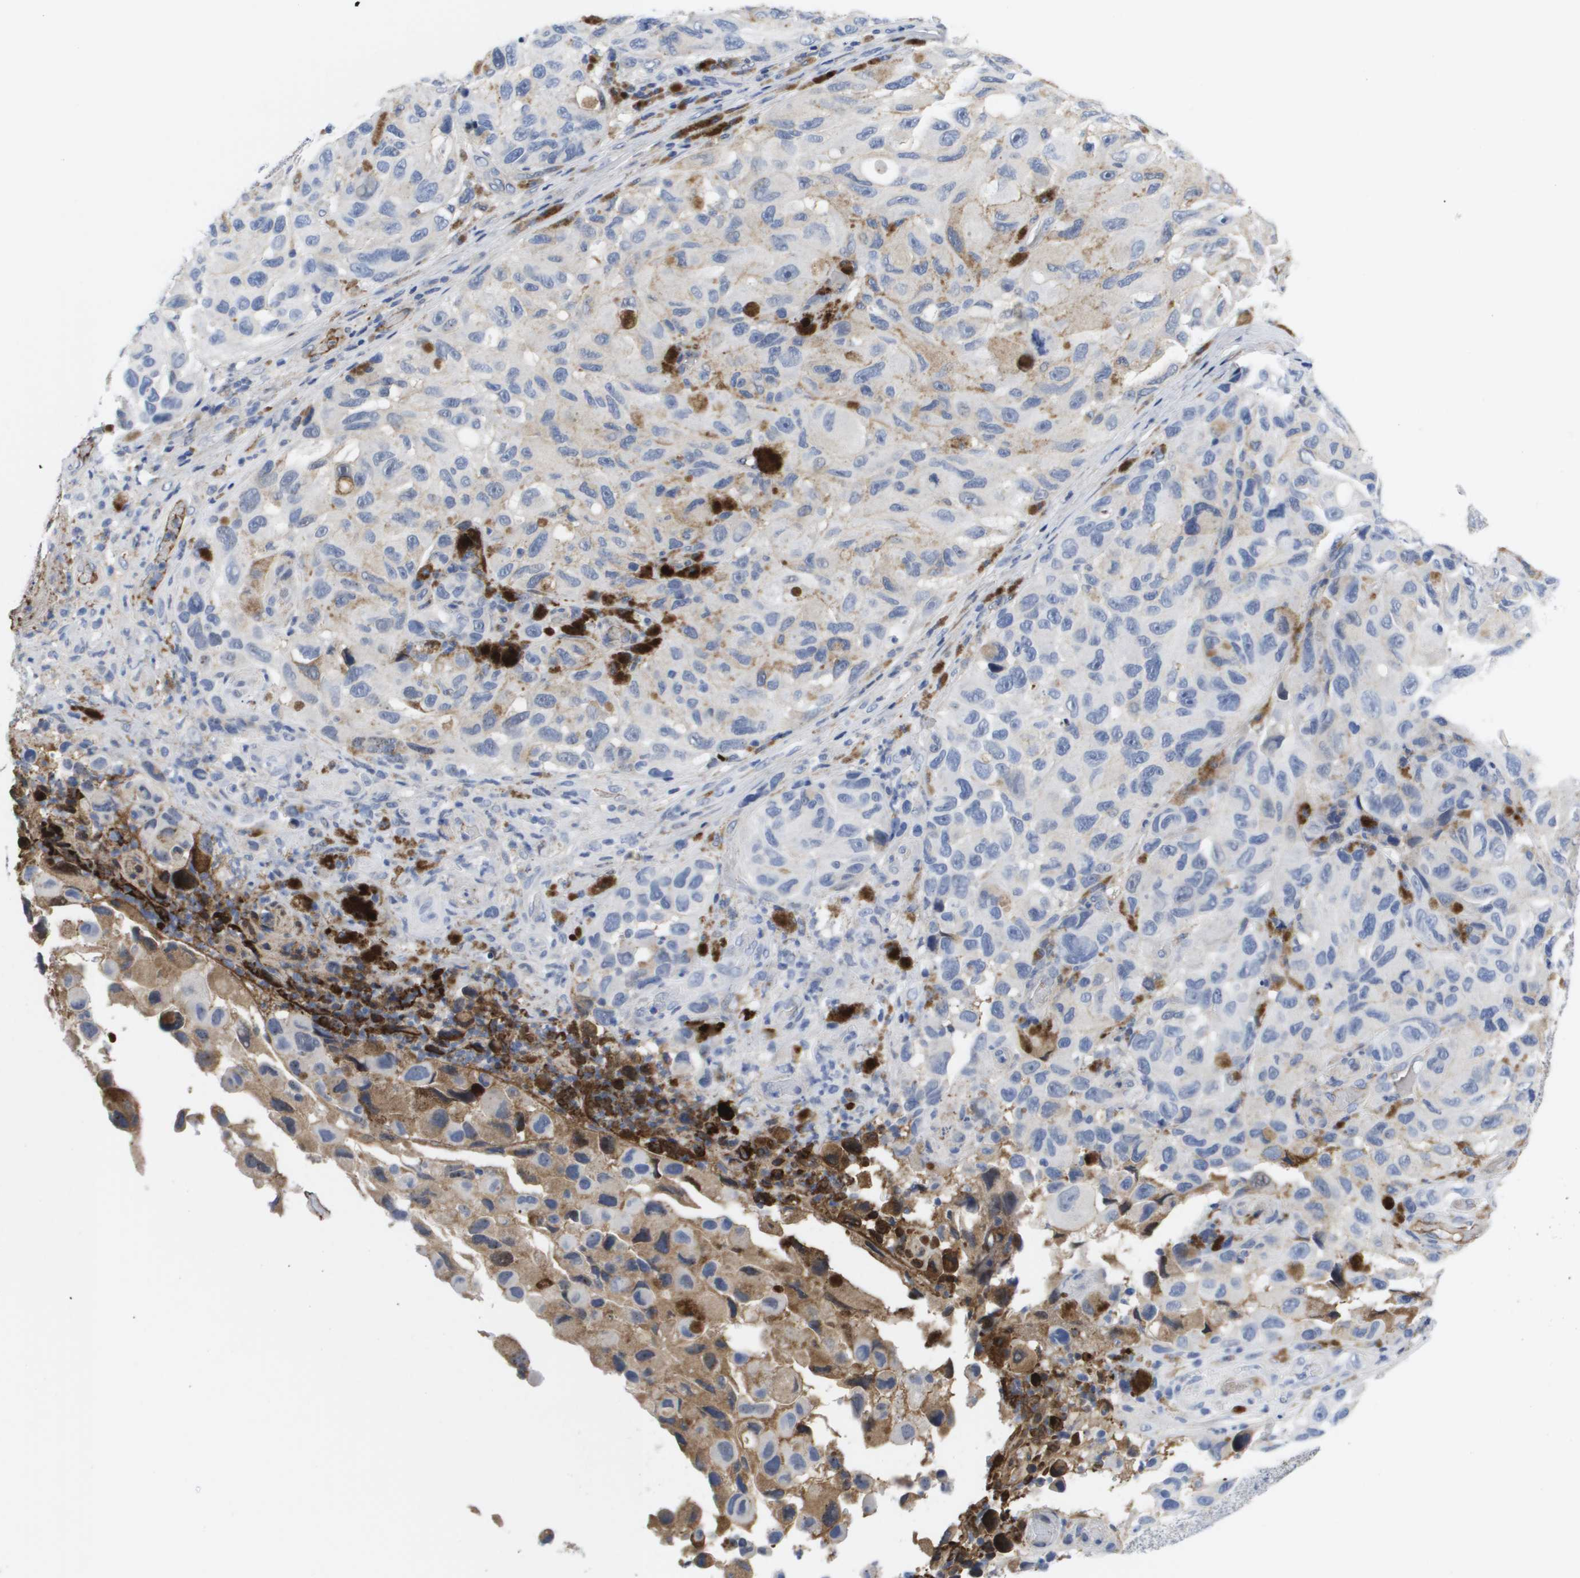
{"staining": {"intensity": "moderate", "quantity": "<25%", "location": "cytoplasmic/membranous"}, "tissue": "melanoma", "cell_type": "Tumor cells", "image_type": "cancer", "snomed": [{"axis": "morphology", "description": "Malignant melanoma, NOS"}, {"axis": "topography", "description": "Skin"}], "caption": "A high-resolution image shows IHC staining of melanoma, which demonstrates moderate cytoplasmic/membranous positivity in approximately <25% of tumor cells.", "gene": "SERPINC1", "patient": {"sex": "female", "age": 73}}